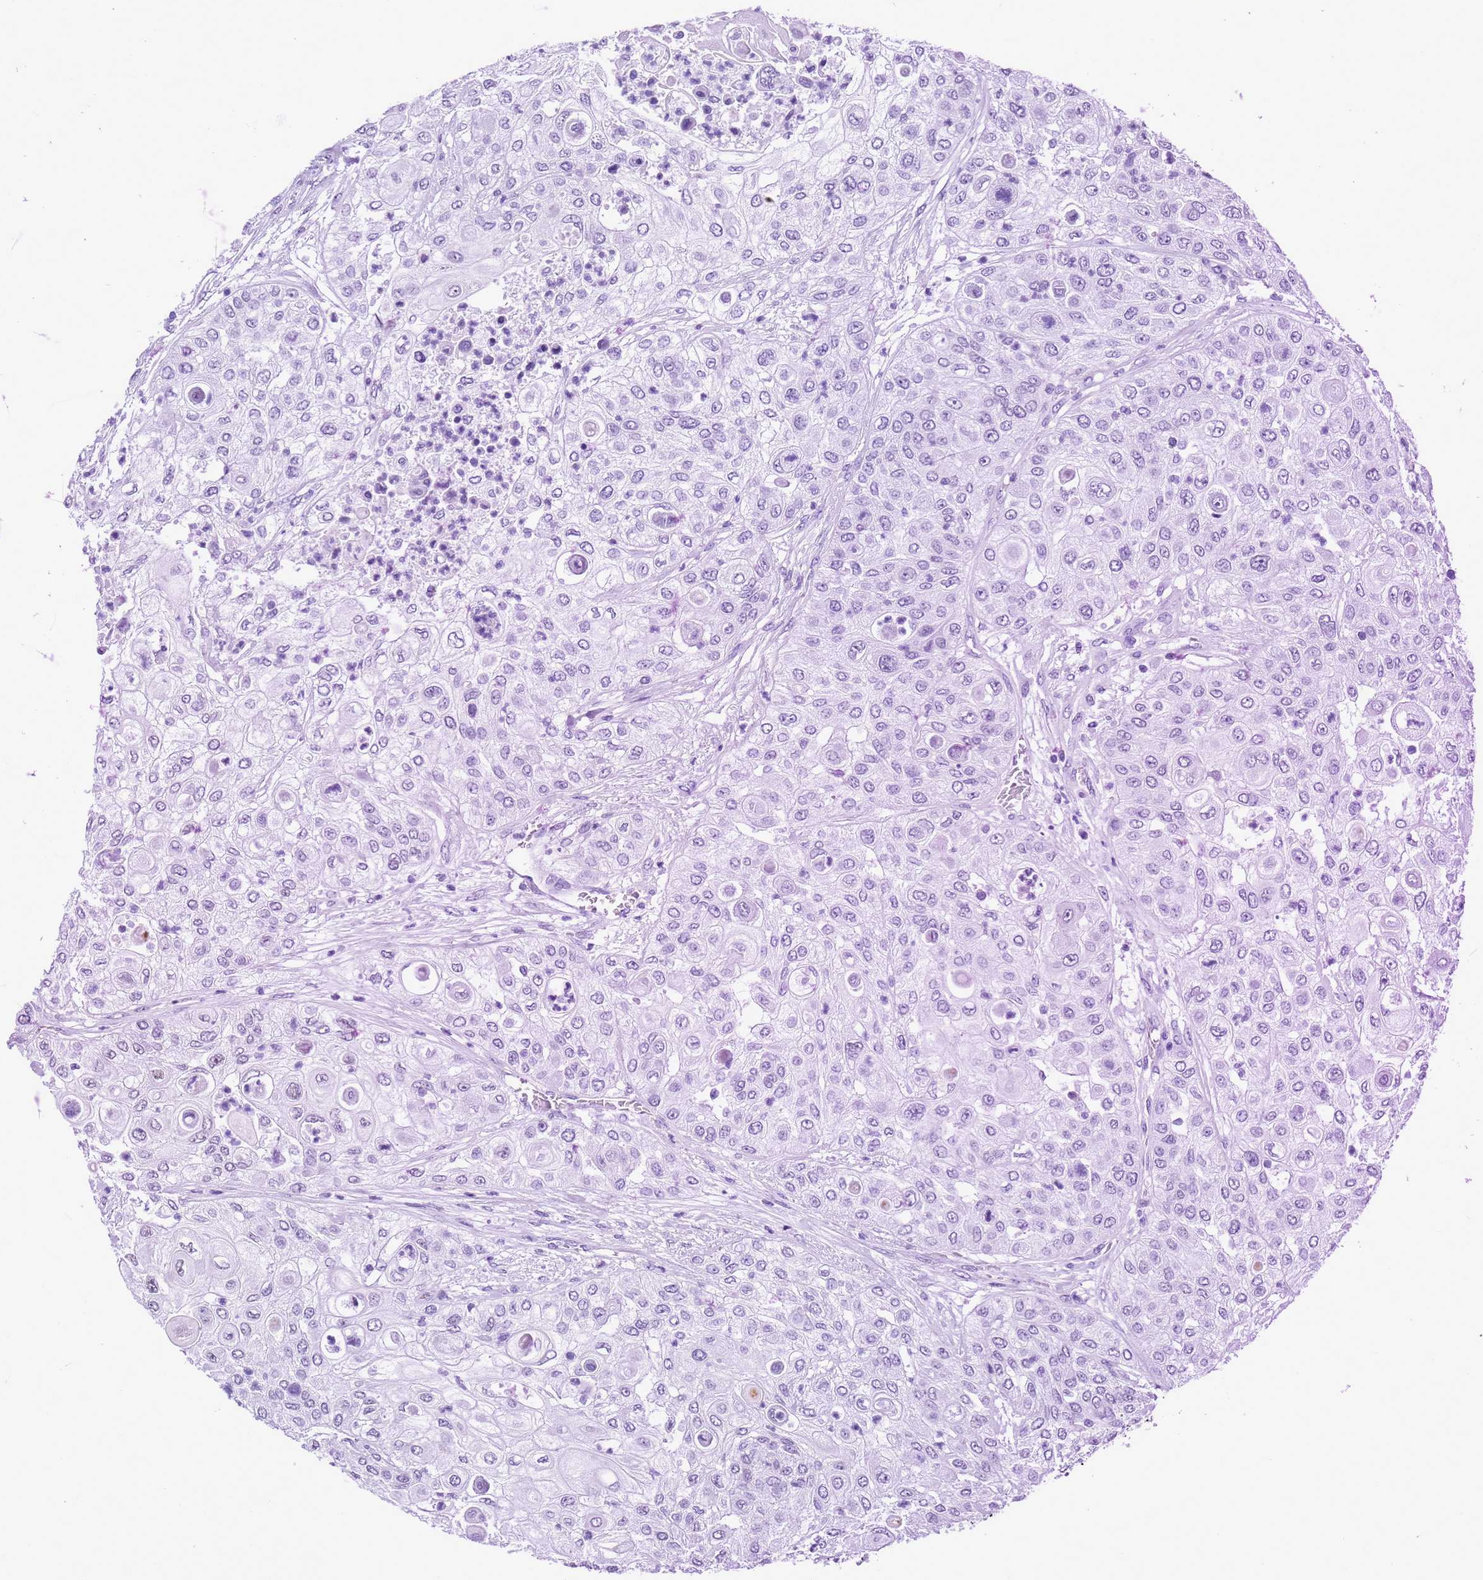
{"staining": {"intensity": "negative", "quantity": "none", "location": "none"}, "tissue": "urothelial cancer", "cell_type": "Tumor cells", "image_type": "cancer", "snomed": [{"axis": "morphology", "description": "Urothelial carcinoma, High grade"}, {"axis": "topography", "description": "Urinary bladder"}], "caption": "A histopathology image of human urothelial cancer is negative for staining in tumor cells.", "gene": "SART3", "patient": {"sex": "female", "age": 79}}